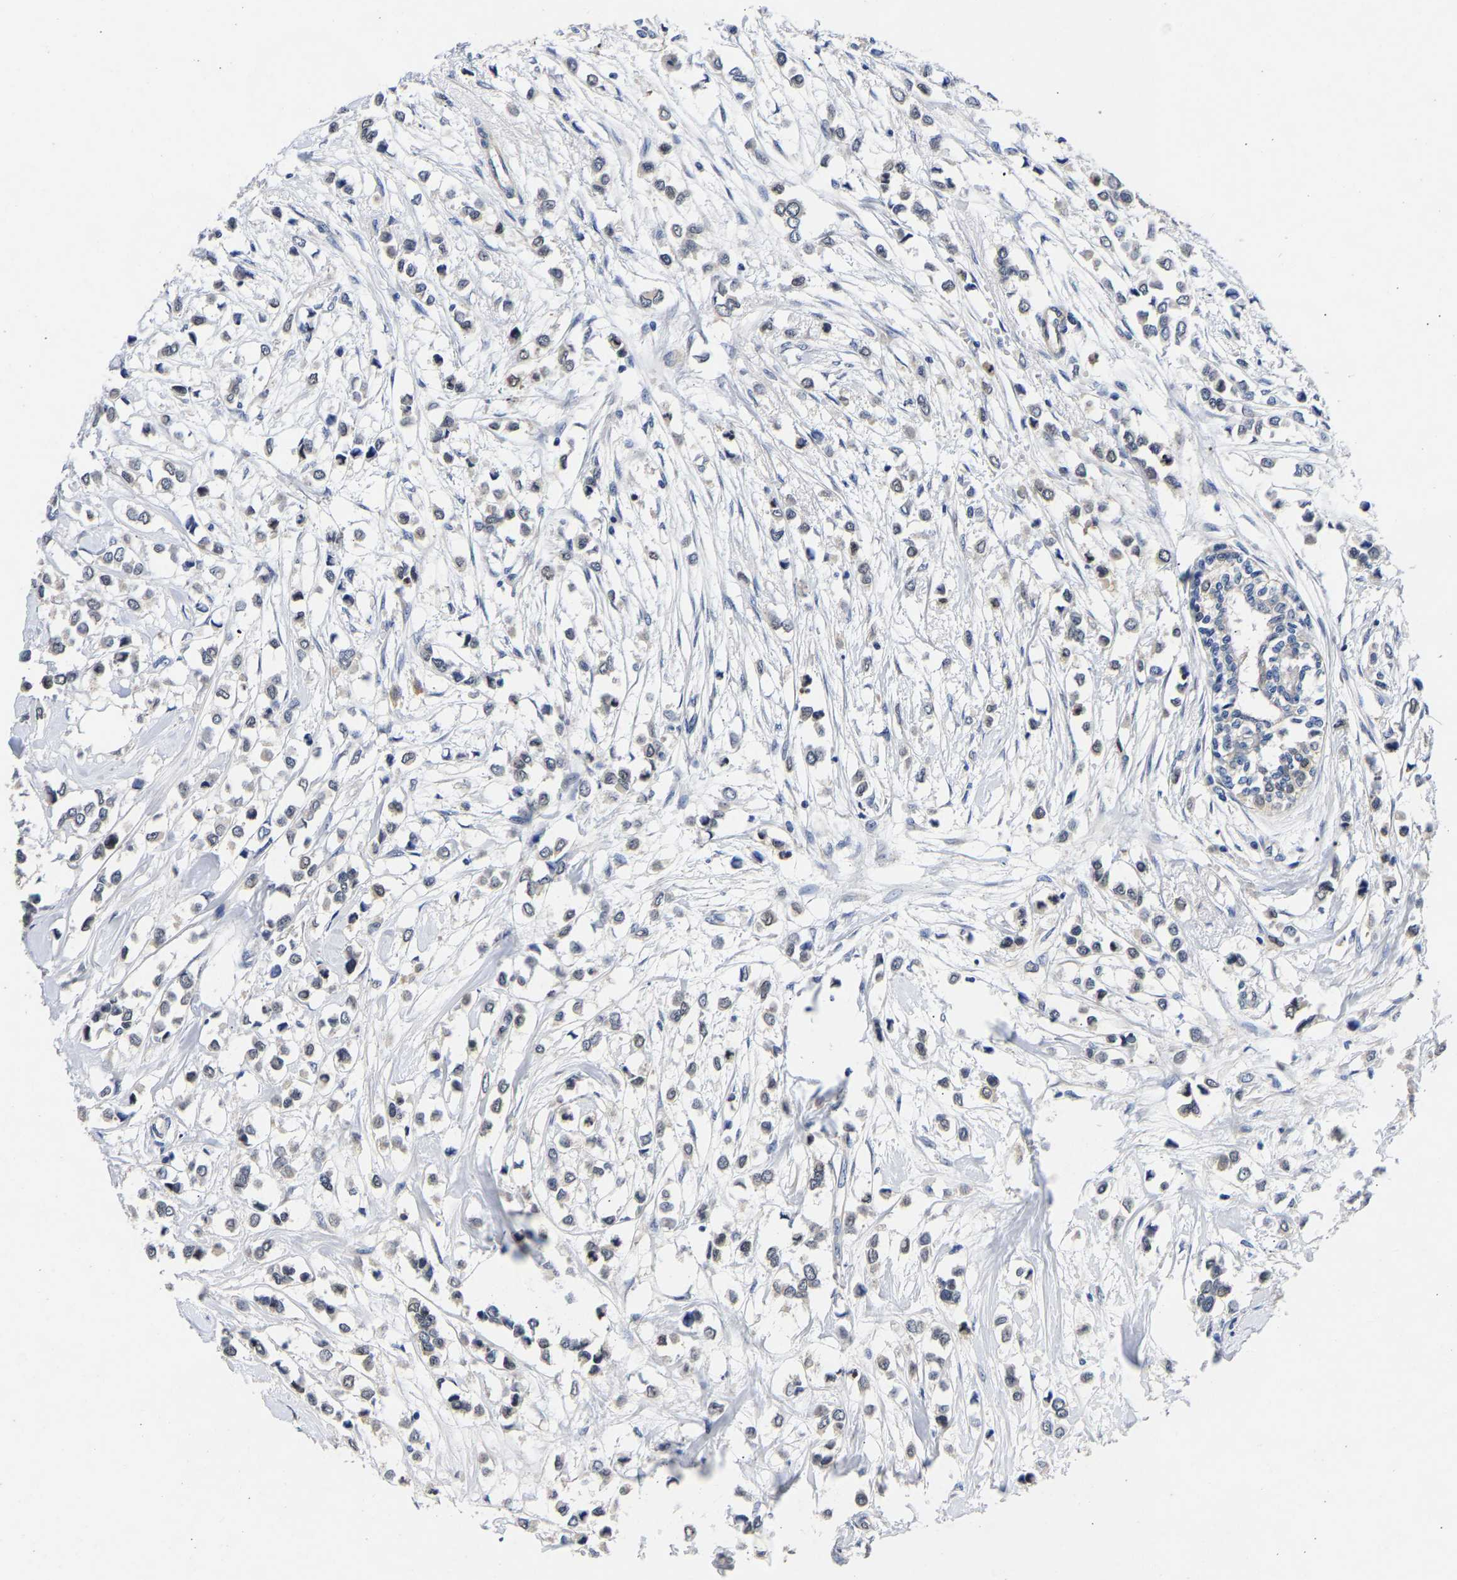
{"staining": {"intensity": "negative", "quantity": "none", "location": "none"}, "tissue": "breast cancer", "cell_type": "Tumor cells", "image_type": "cancer", "snomed": [{"axis": "morphology", "description": "Lobular carcinoma"}, {"axis": "topography", "description": "Breast"}], "caption": "Immunohistochemical staining of human breast cancer reveals no significant positivity in tumor cells. (DAB immunohistochemistry (IHC) visualized using brightfield microscopy, high magnification).", "gene": "CCDC6", "patient": {"sex": "female", "age": 51}}